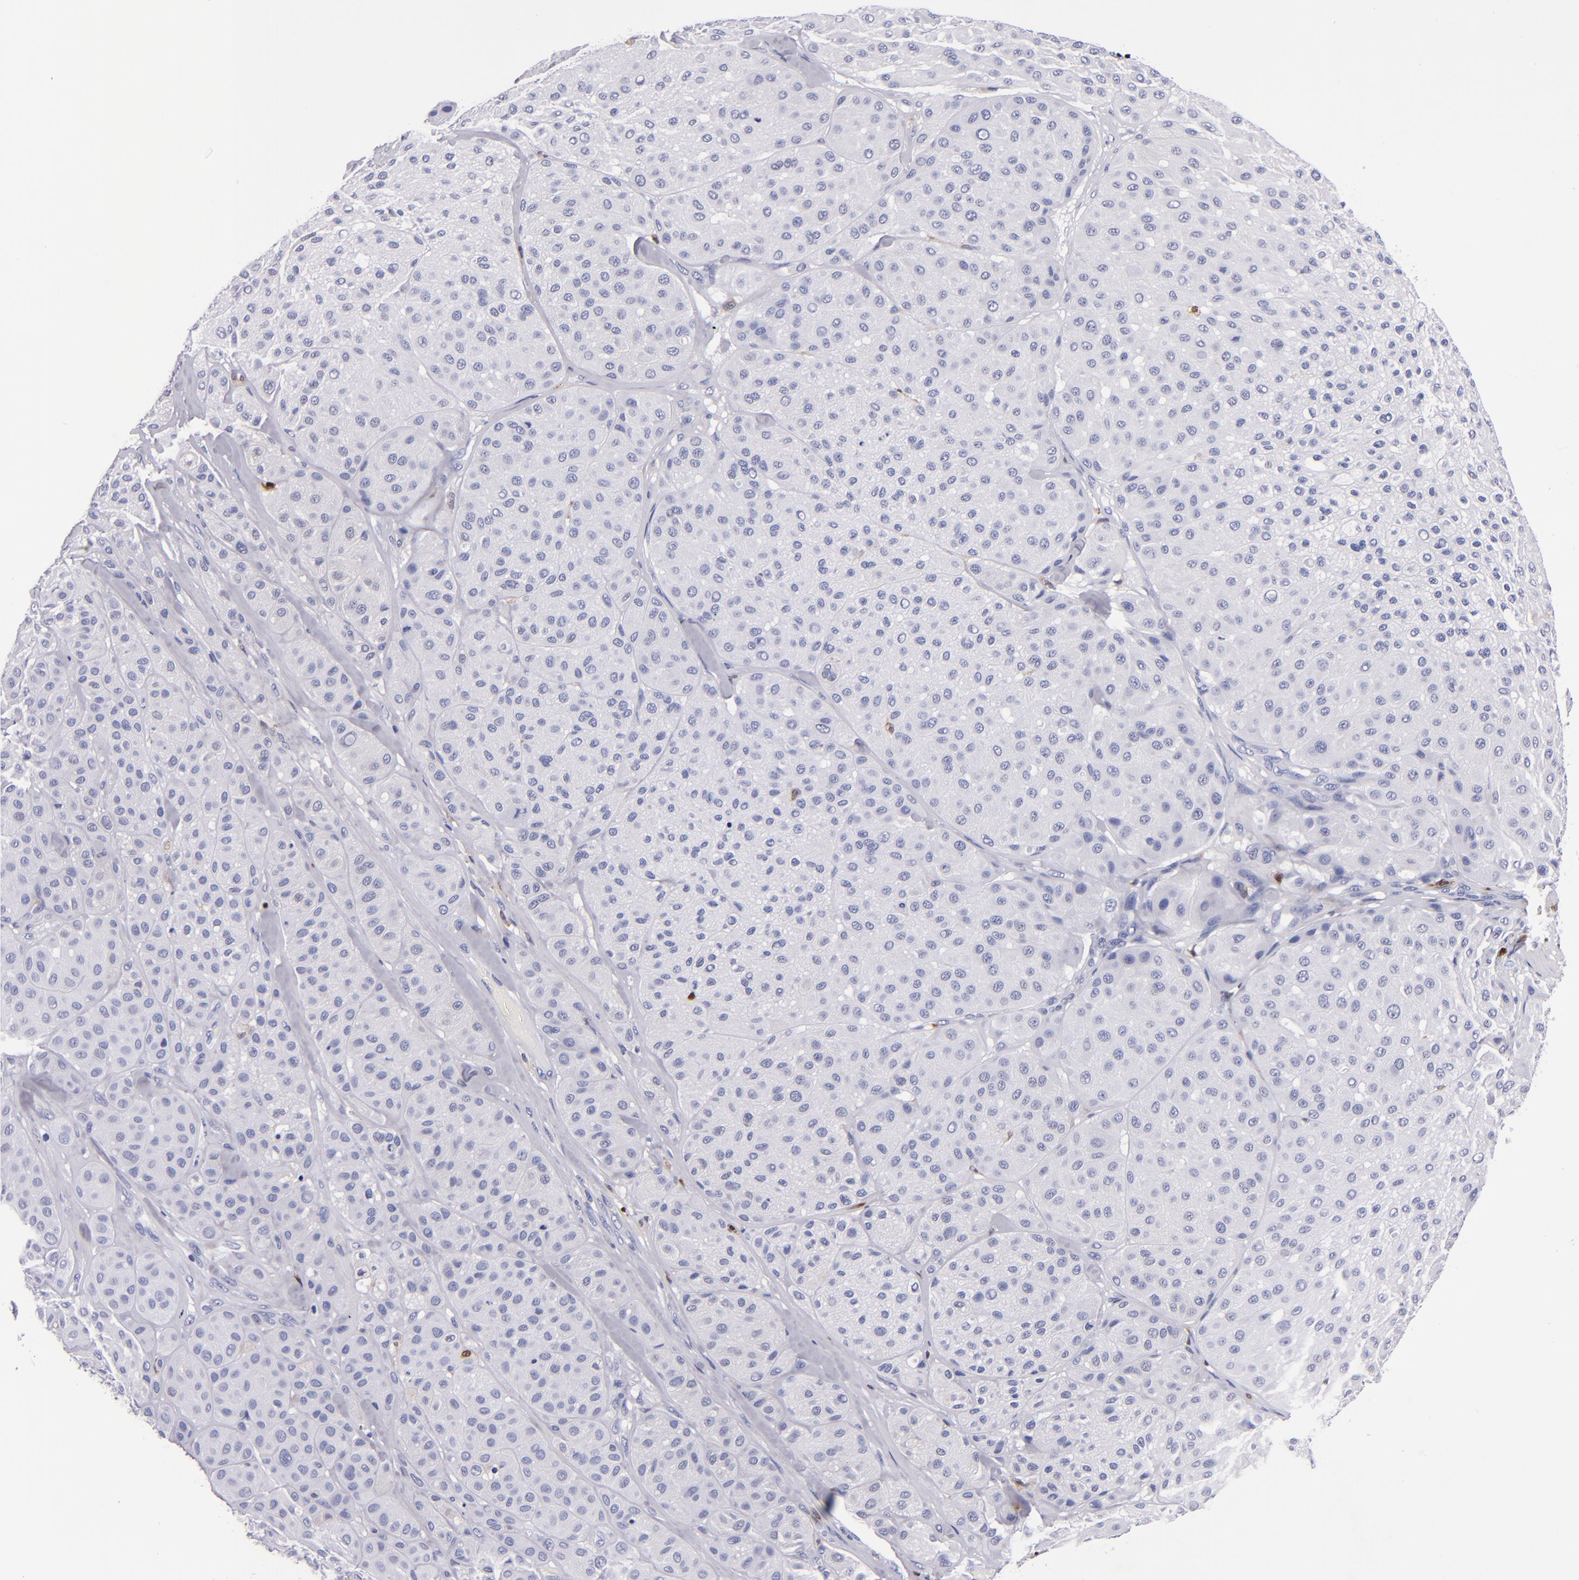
{"staining": {"intensity": "negative", "quantity": "none", "location": "none"}, "tissue": "melanoma", "cell_type": "Tumor cells", "image_type": "cancer", "snomed": [{"axis": "morphology", "description": "Normal tissue, NOS"}, {"axis": "morphology", "description": "Malignant melanoma, Metastatic site"}, {"axis": "topography", "description": "Skin"}], "caption": "Malignant melanoma (metastatic site) stained for a protein using immunohistochemistry shows no positivity tumor cells.", "gene": "S100A8", "patient": {"sex": "male", "age": 41}}